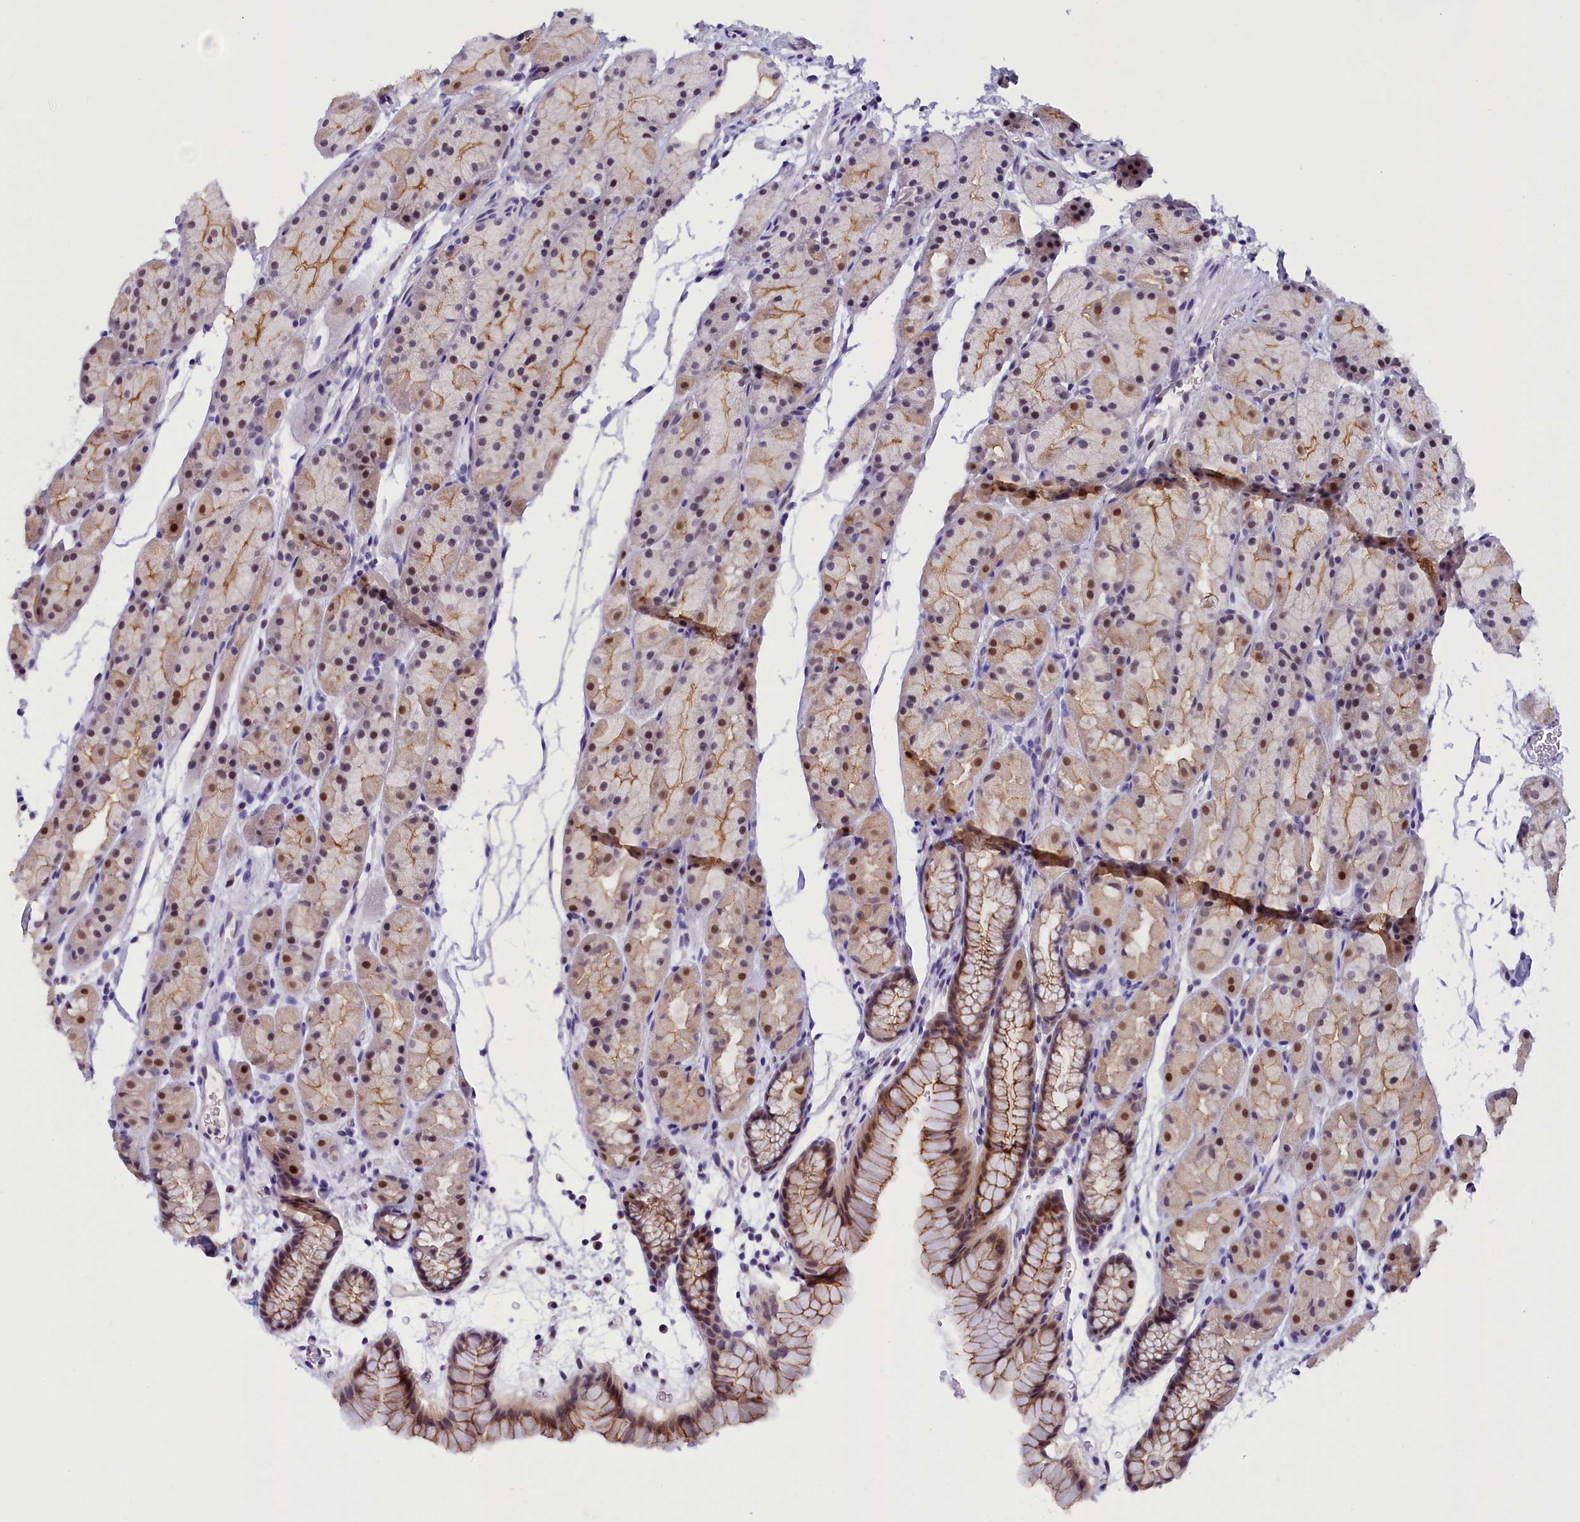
{"staining": {"intensity": "moderate", "quantity": ">75%", "location": "cytoplasmic/membranous,nuclear"}, "tissue": "stomach", "cell_type": "Glandular cells", "image_type": "normal", "snomed": [{"axis": "morphology", "description": "Normal tissue, NOS"}, {"axis": "topography", "description": "Stomach, upper"}, {"axis": "topography", "description": "Stomach"}], "caption": "IHC of benign human stomach shows medium levels of moderate cytoplasmic/membranous,nuclear positivity in about >75% of glandular cells. (Stains: DAB in brown, nuclei in blue, Microscopy: brightfield microscopy at high magnification).", "gene": "OSGEP", "patient": {"sex": "male", "age": 47}}